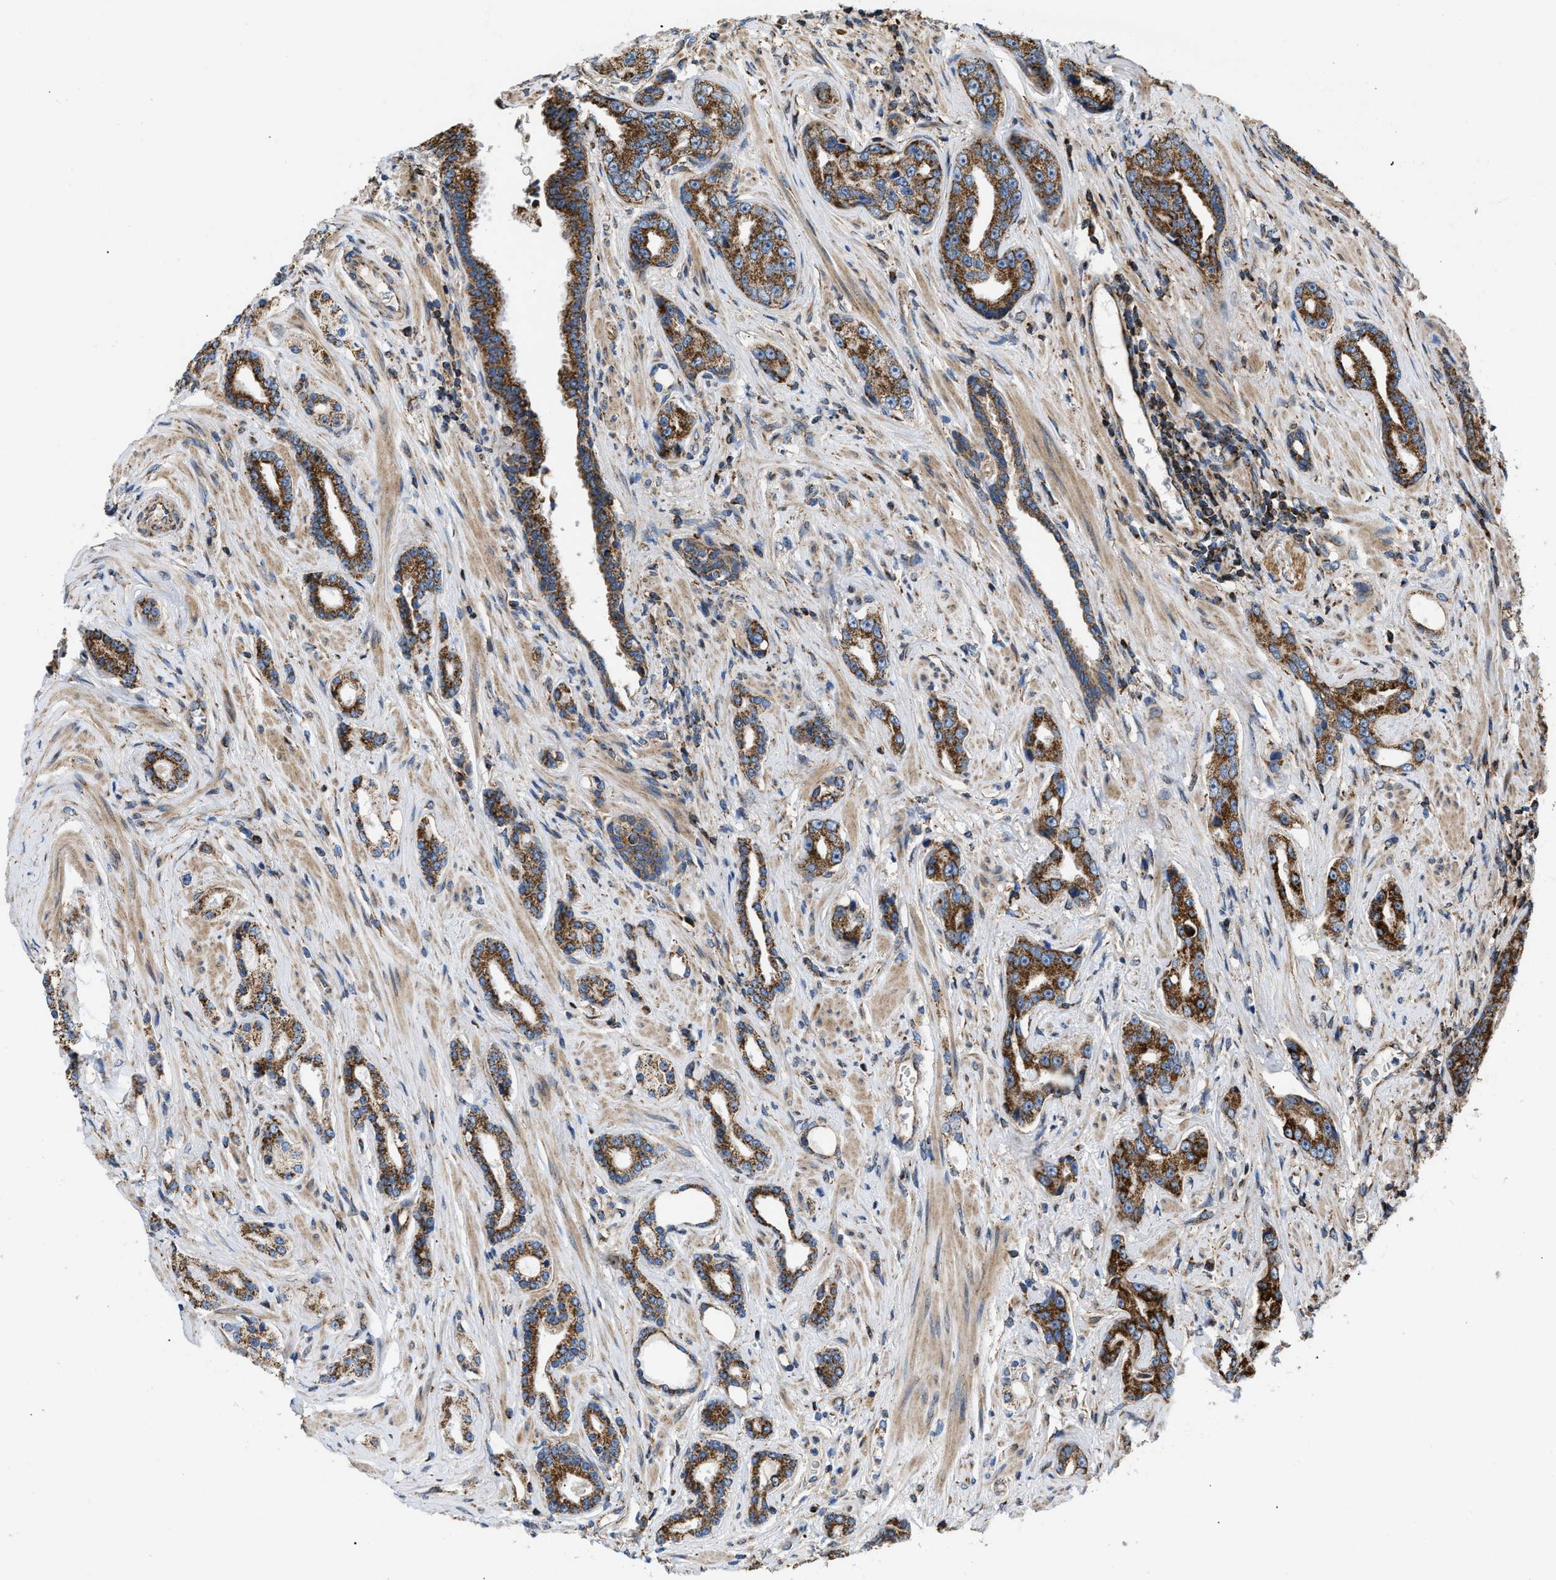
{"staining": {"intensity": "strong", "quantity": ">75%", "location": "cytoplasmic/membranous"}, "tissue": "prostate cancer", "cell_type": "Tumor cells", "image_type": "cancer", "snomed": [{"axis": "morphology", "description": "Adenocarcinoma, High grade"}, {"axis": "topography", "description": "Prostate"}], "caption": "This image displays prostate cancer (high-grade adenocarcinoma) stained with immunohistochemistry (IHC) to label a protein in brown. The cytoplasmic/membranous of tumor cells show strong positivity for the protein. Nuclei are counter-stained blue.", "gene": "OPTN", "patient": {"sex": "male", "age": 71}}